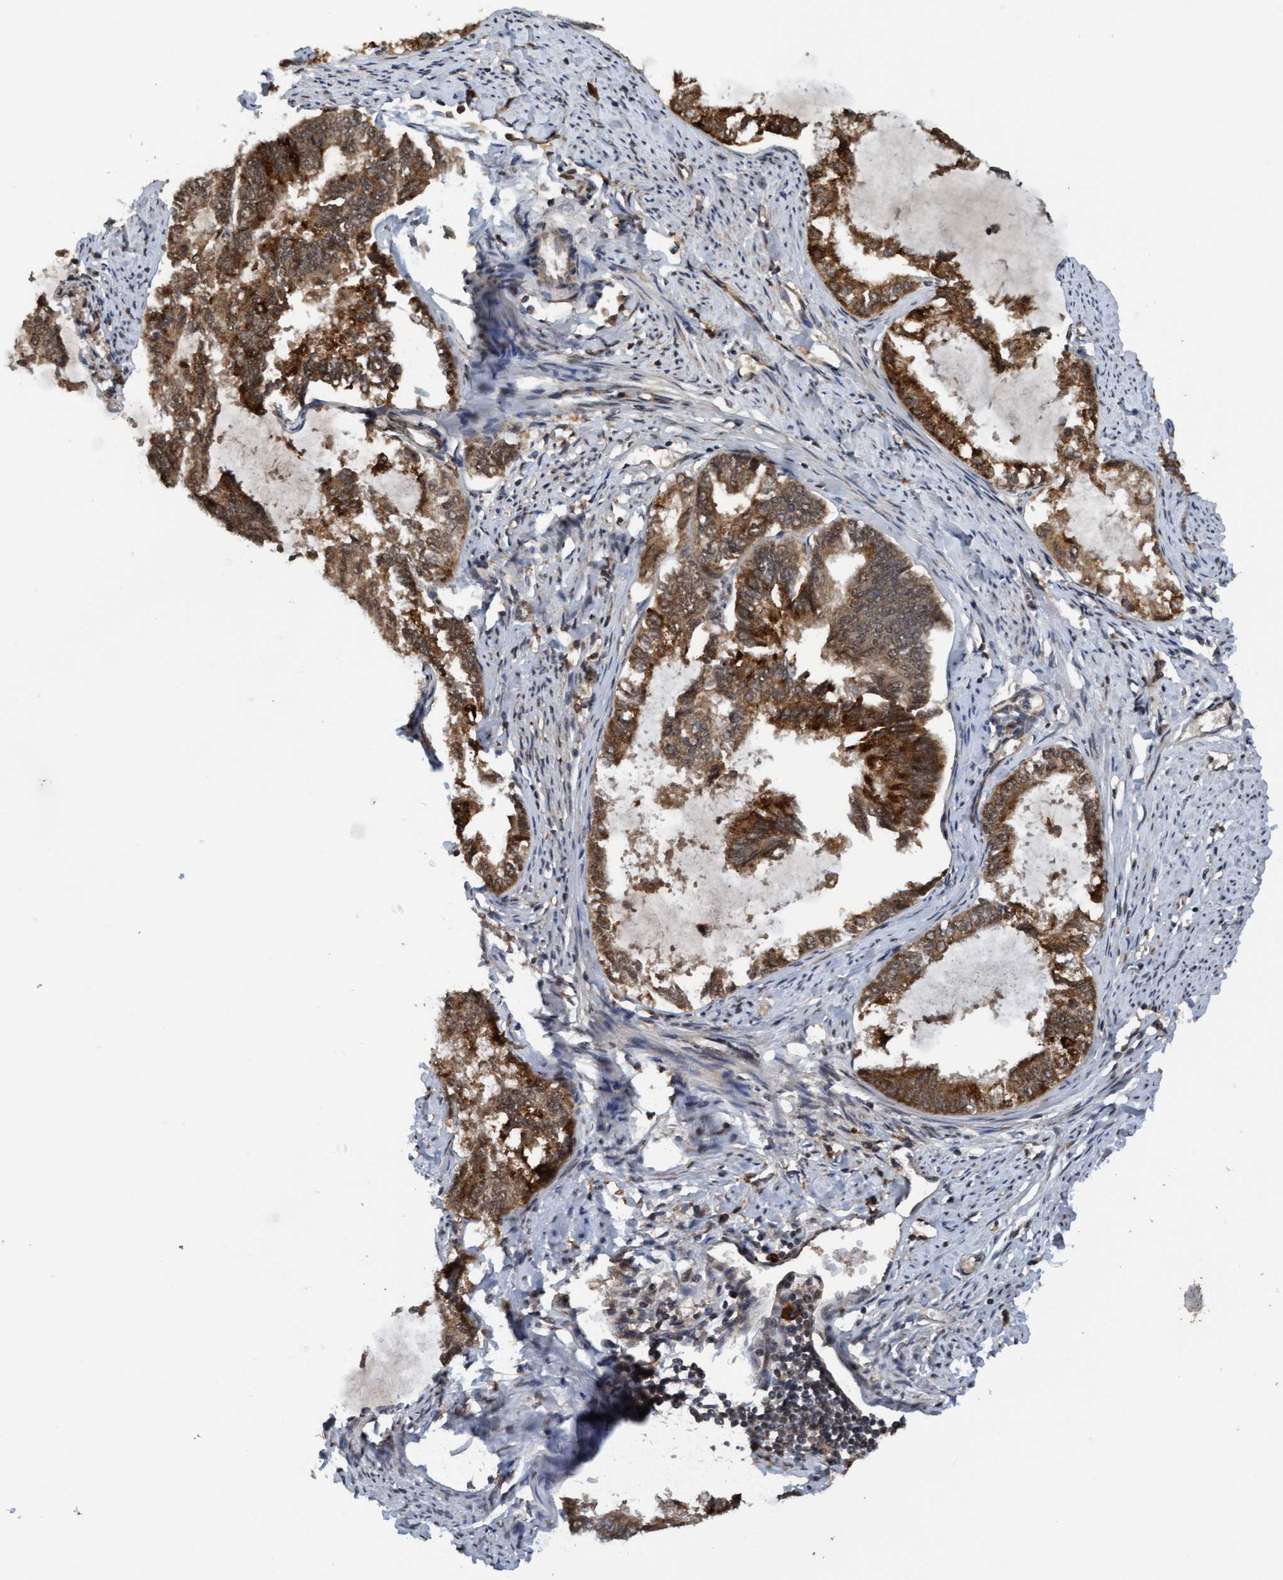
{"staining": {"intensity": "strong", "quantity": ">75%", "location": "cytoplasmic/membranous"}, "tissue": "endometrial cancer", "cell_type": "Tumor cells", "image_type": "cancer", "snomed": [{"axis": "morphology", "description": "Adenocarcinoma, NOS"}, {"axis": "topography", "description": "Endometrium"}], "caption": "Immunohistochemistry (DAB (3,3'-diaminobenzidine)) staining of human endometrial cancer (adenocarcinoma) shows strong cytoplasmic/membranous protein positivity in approximately >75% of tumor cells.", "gene": "WASF1", "patient": {"sex": "female", "age": 86}}